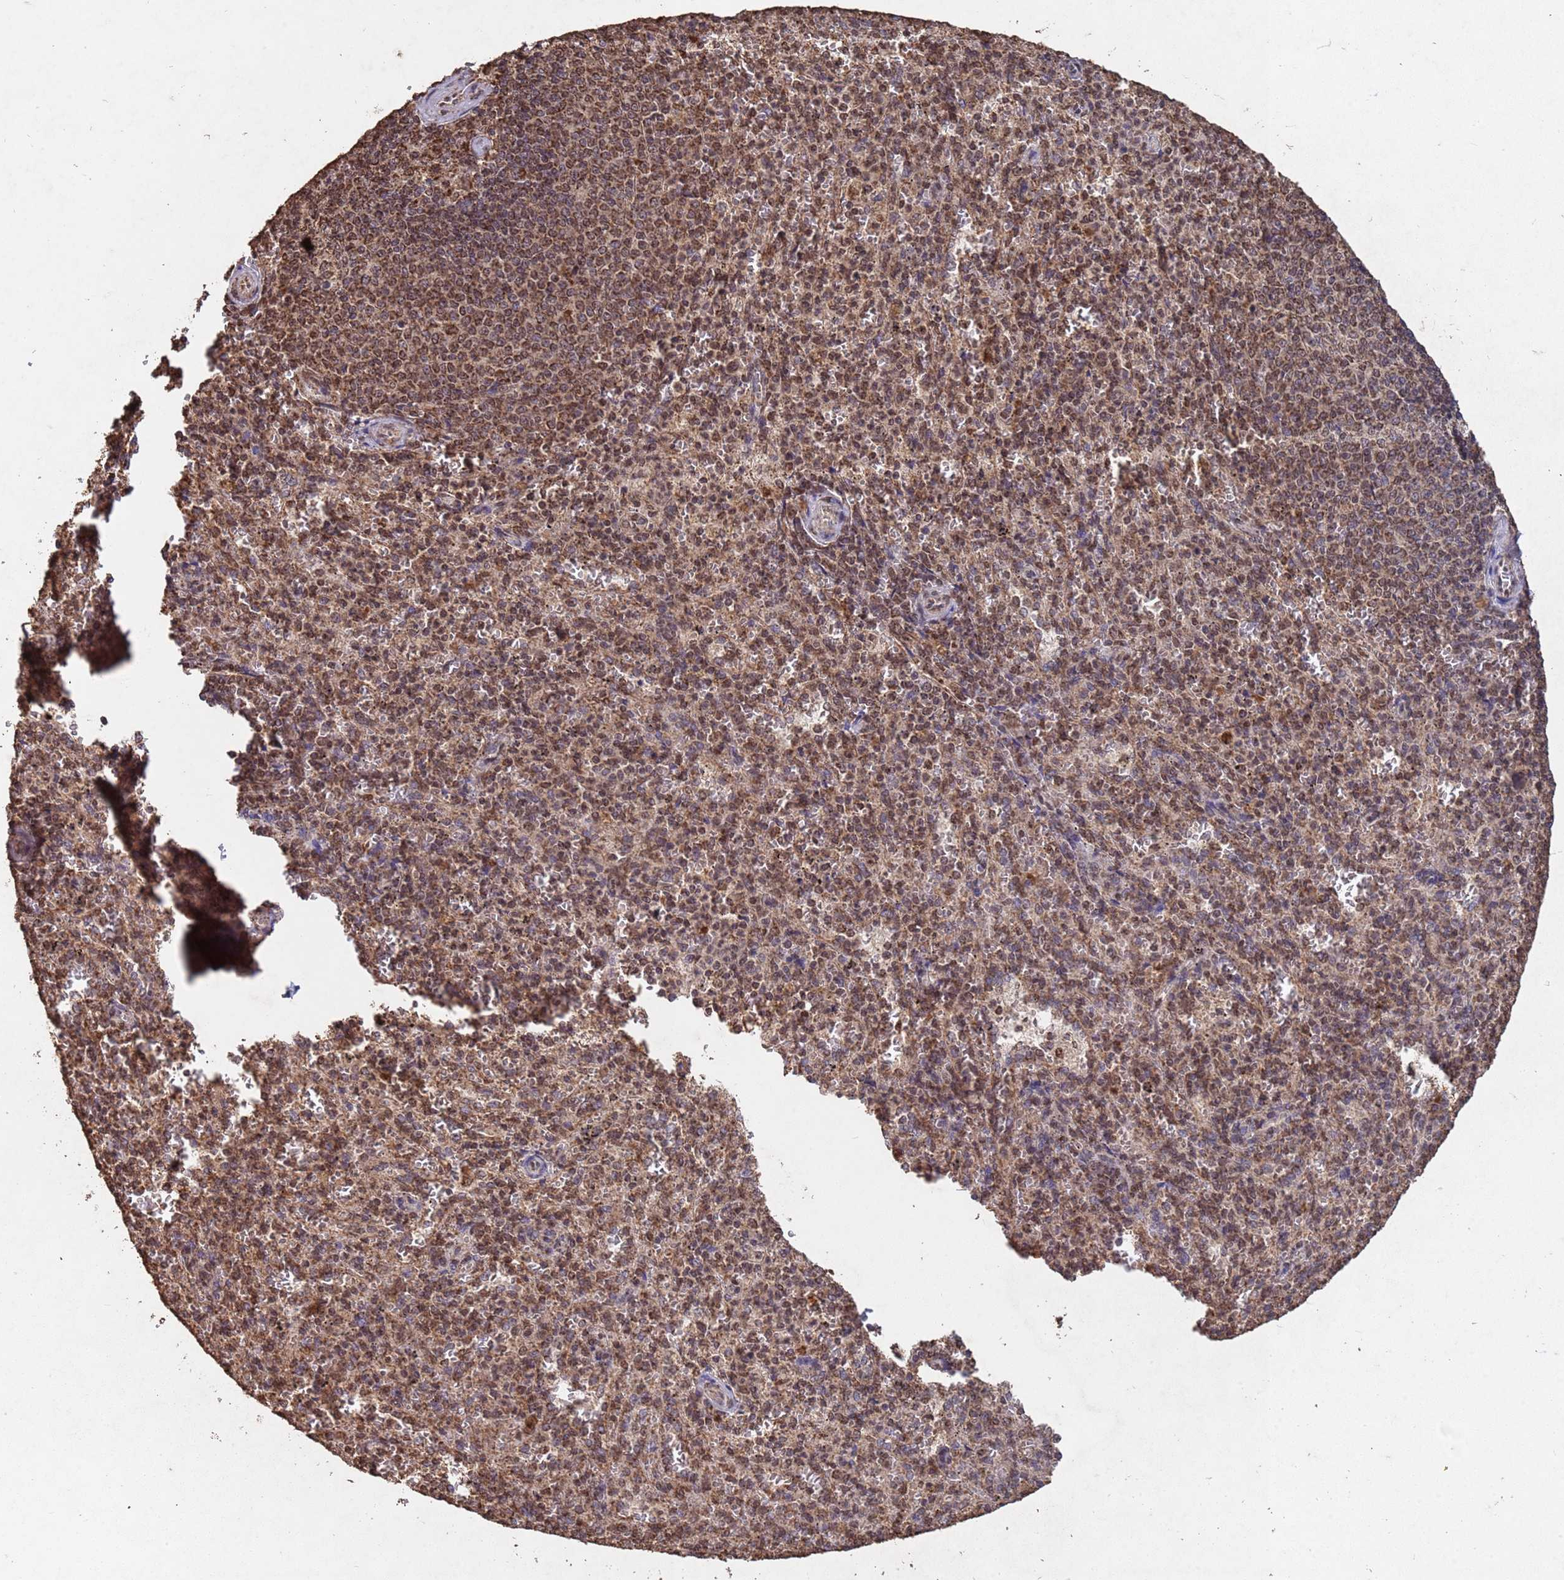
{"staining": {"intensity": "moderate", "quantity": ">75%", "location": "nuclear"}, "tissue": "spleen", "cell_type": "Cells in red pulp", "image_type": "normal", "snomed": [{"axis": "morphology", "description": "Normal tissue, NOS"}, {"axis": "topography", "description": "Spleen"}], "caption": "Spleen stained for a protein (brown) reveals moderate nuclear positive expression in approximately >75% of cells in red pulp.", "gene": "HDAC10", "patient": {"sex": "female", "age": 21}}